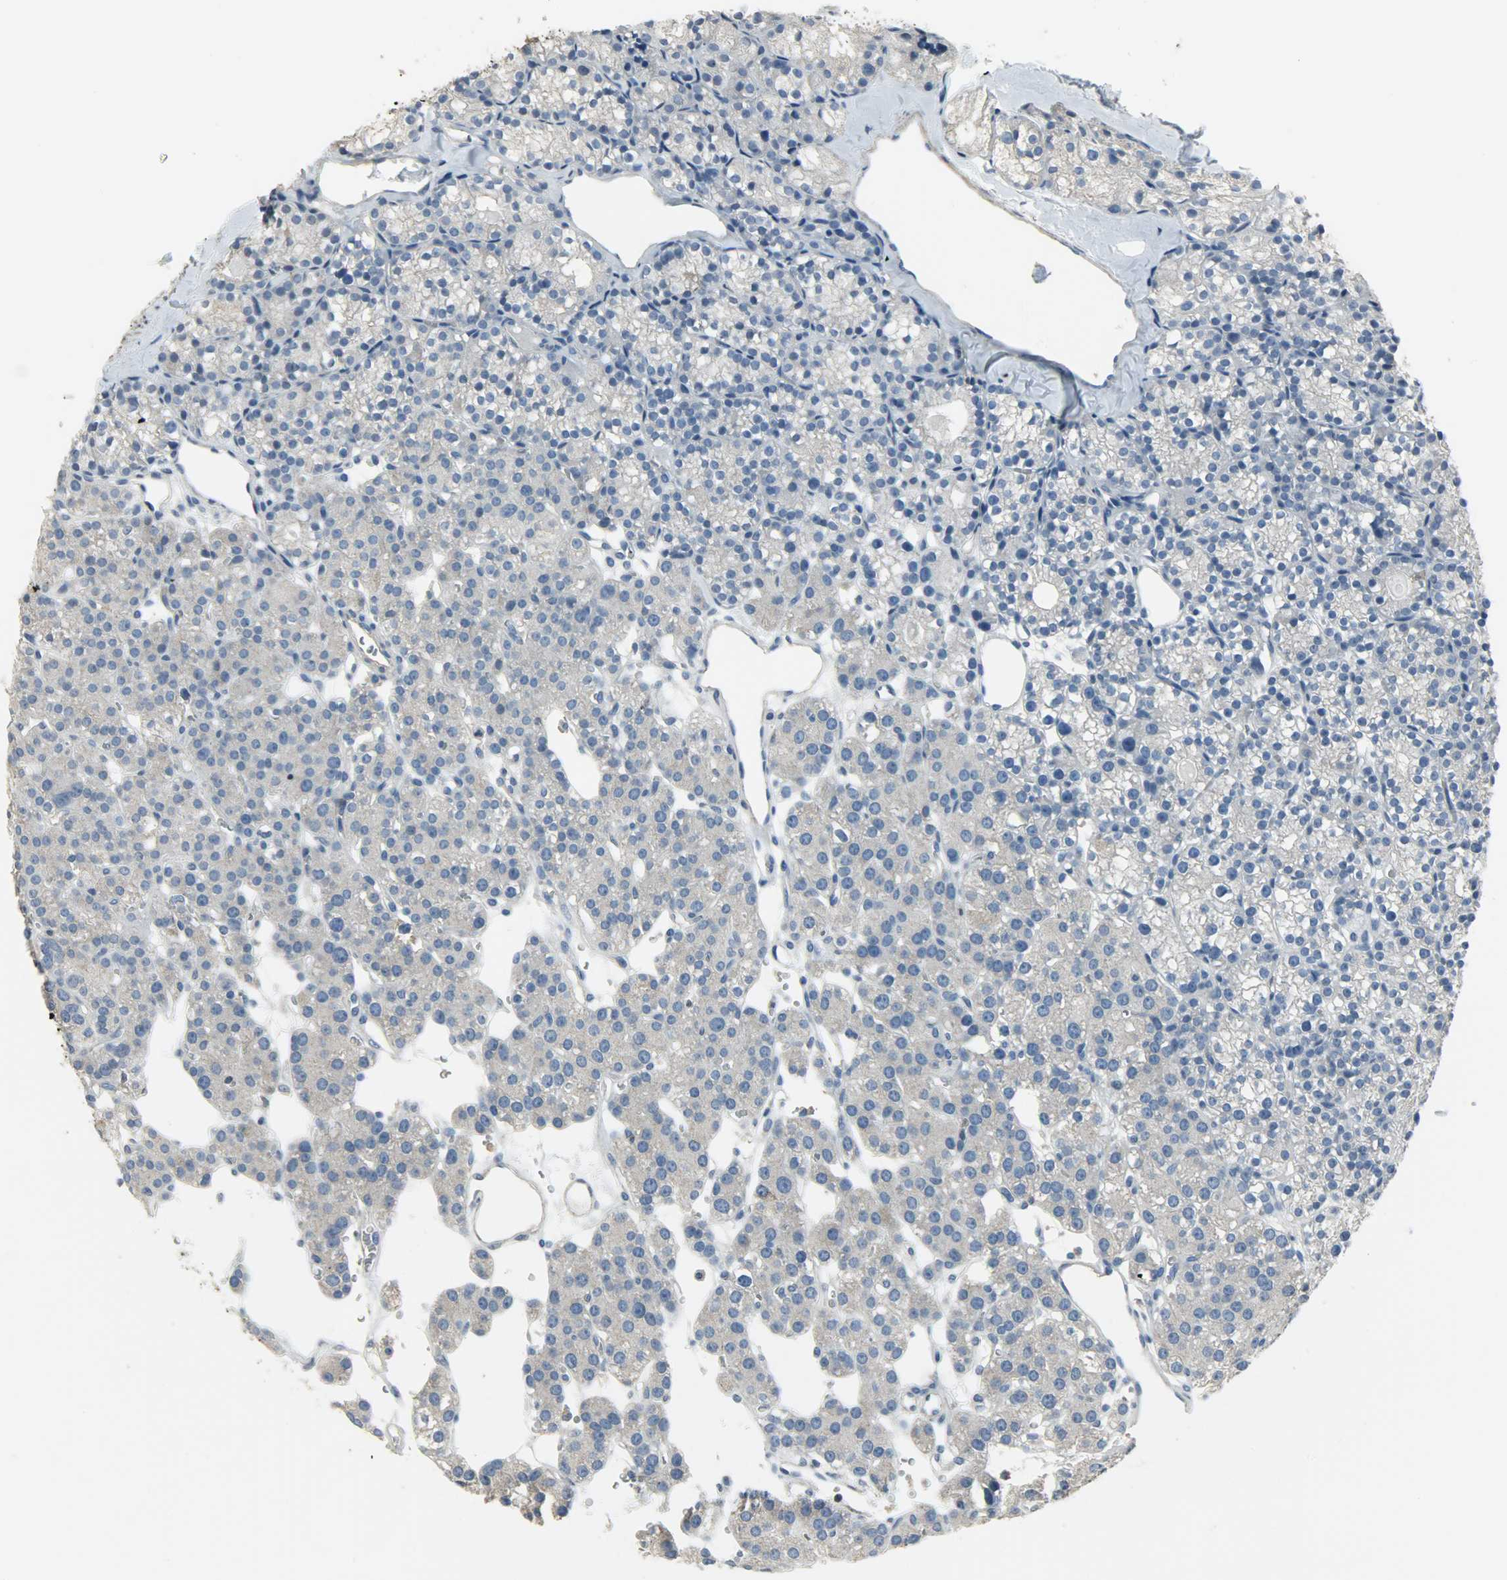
{"staining": {"intensity": "weak", "quantity": ">75%", "location": "cytoplasmic/membranous"}, "tissue": "parathyroid gland", "cell_type": "Glandular cells", "image_type": "normal", "snomed": [{"axis": "morphology", "description": "Normal tissue, NOS"}, {"axis": "topography", "description": "Parathyroid gland"}], "caption": "Immunohistochemistry of unremarkable parathyroid gland exhibits low levels of weak cytoplasmic/membranous positivity in approximately >75% of glandular cells.", "gene": "DNAJA4", "patient": {"sex": "female", "age": 64}}